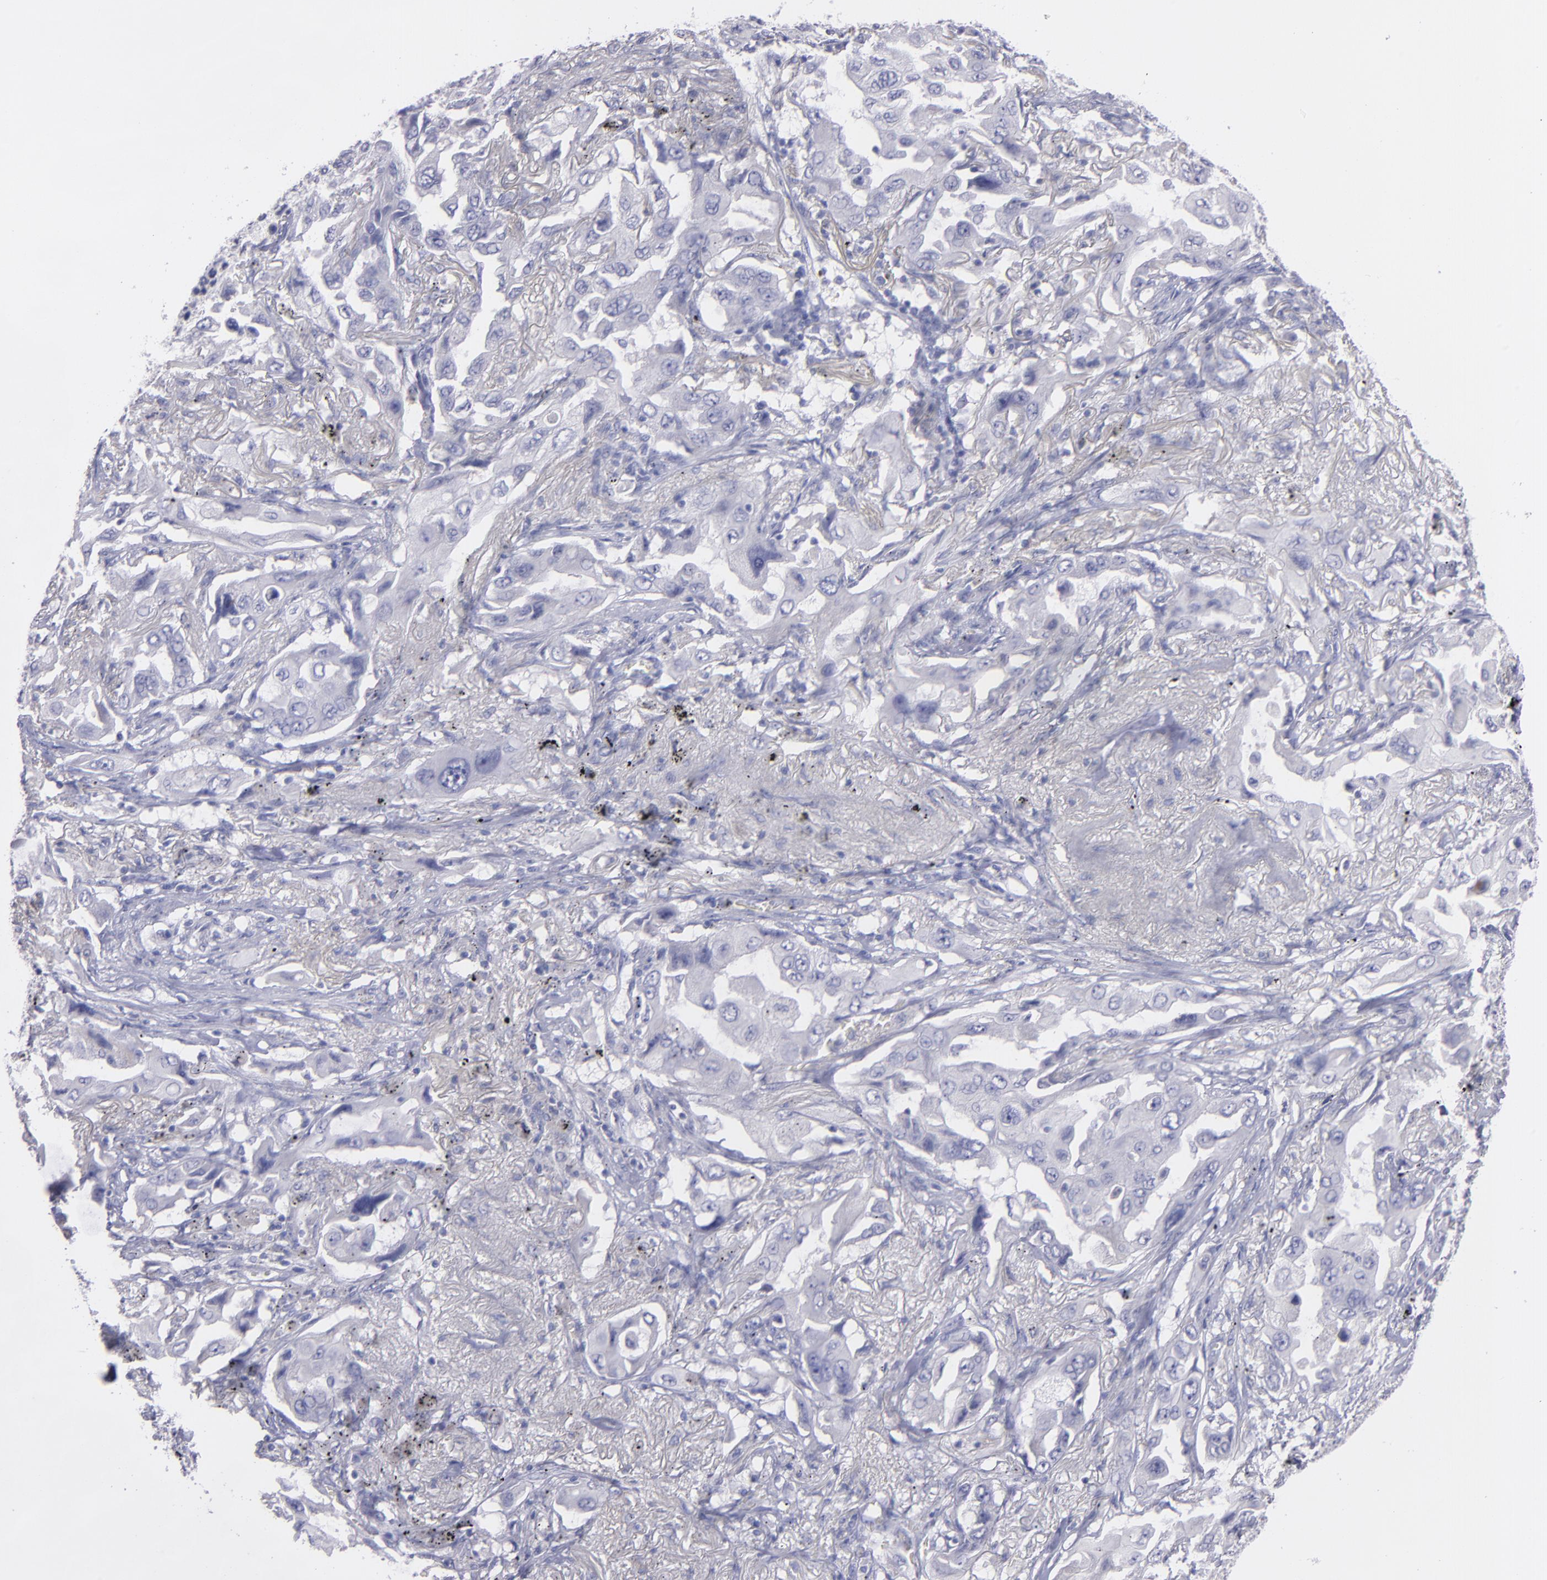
{"staining": {"intensity": "negative", "quantity": "none", "location": "none"}, "tissue": "lung cancer", "cell_type": "Tumor cells", "image_type": "cancer", "snomed": [{"axis": "morphology", "description": "Adenocarcinoma, NOS"}, {"axis": "topography", "description": "Lung"}], "caption": "The photomicrograph reveals no significant staining in tumor cells of adenocarcinoma (lung).", "gene": "SNAP25", "patient": {"sex": "female", "age": 65}}